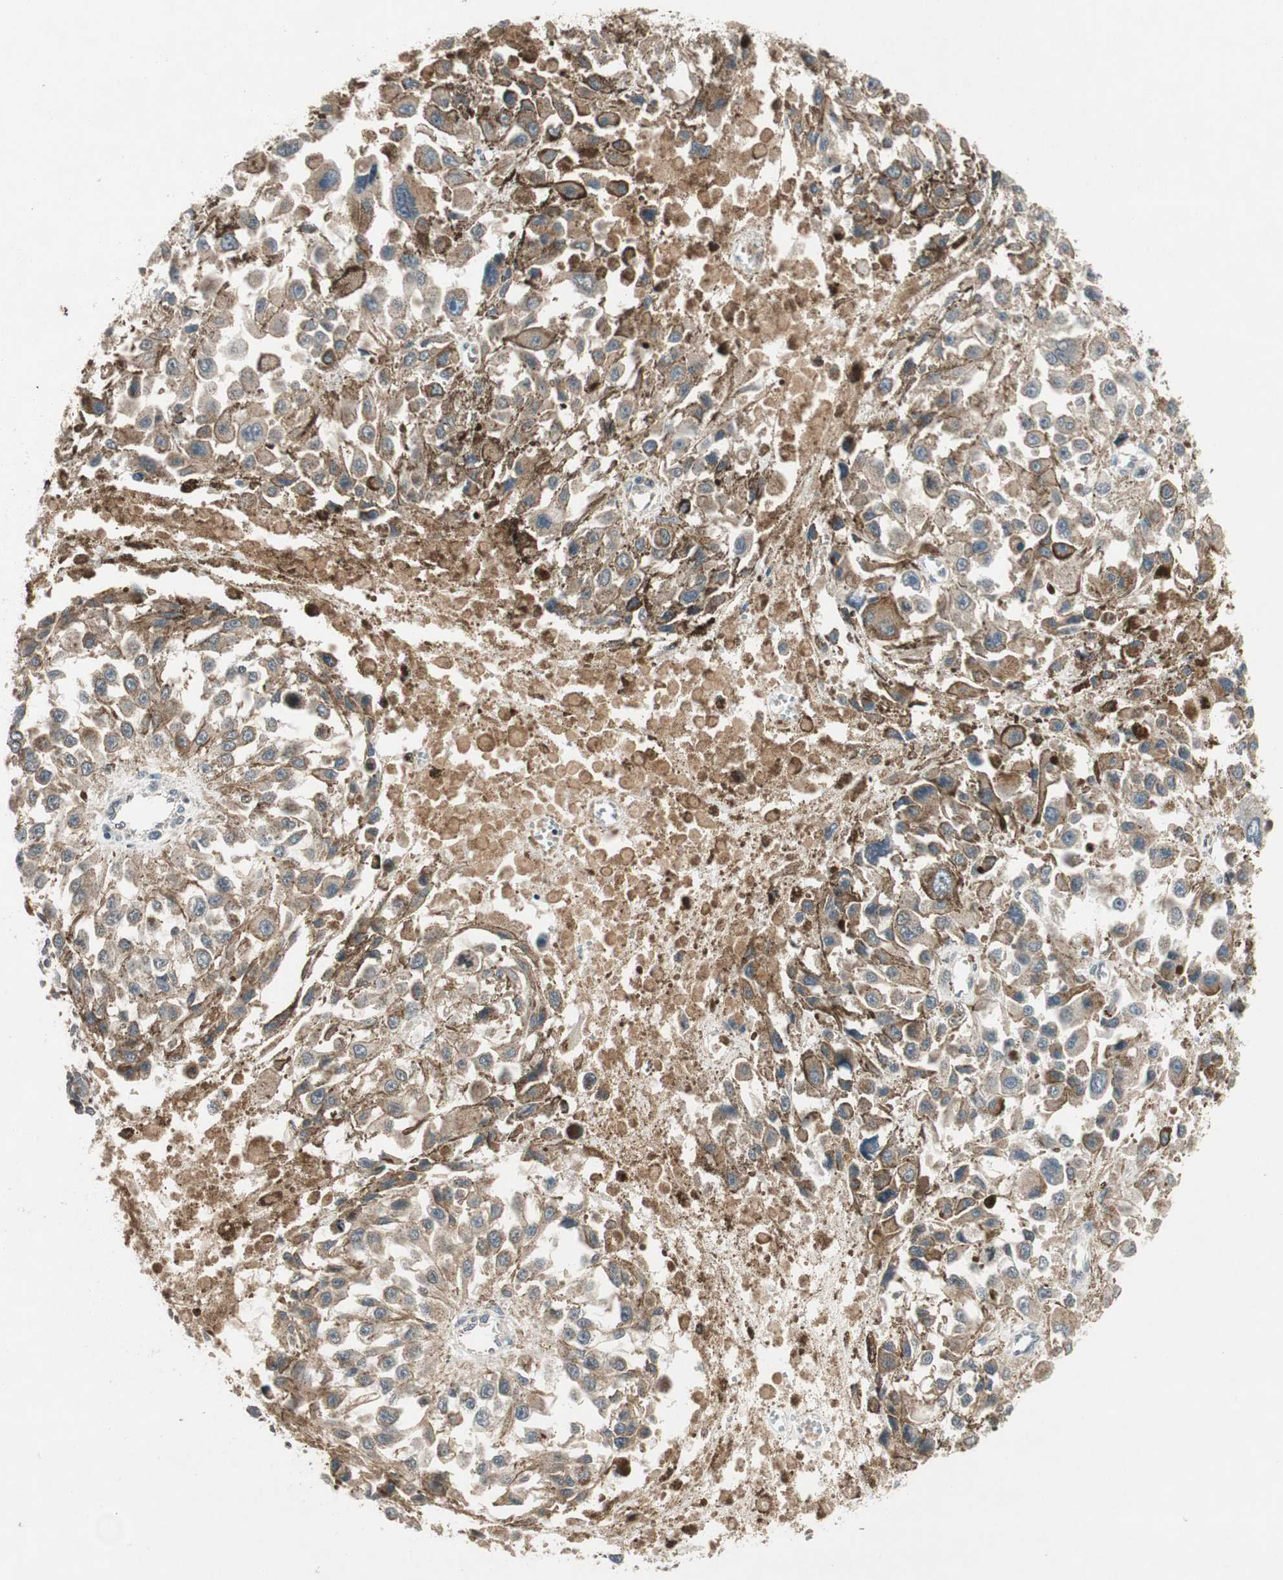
{"staining": {"intensity": "weak", "quantity": ">75%", "location": "cytoplasmic/membranous"}, "tissue": "melanoma", "cell_type": "Tumor cells", "image_type": "cancer", "snomed": [{"axis": "morphology", "description": "Malignant melanoma, Metastatic site"}, {"axis": "topography", "description": "Lymph node"}], "caption": "Human melanoma stained with a protein marker demonstrates weak staining in tumor cells.", "gene": "GCLM", "patient": {"sex": "male", "age": 59}}